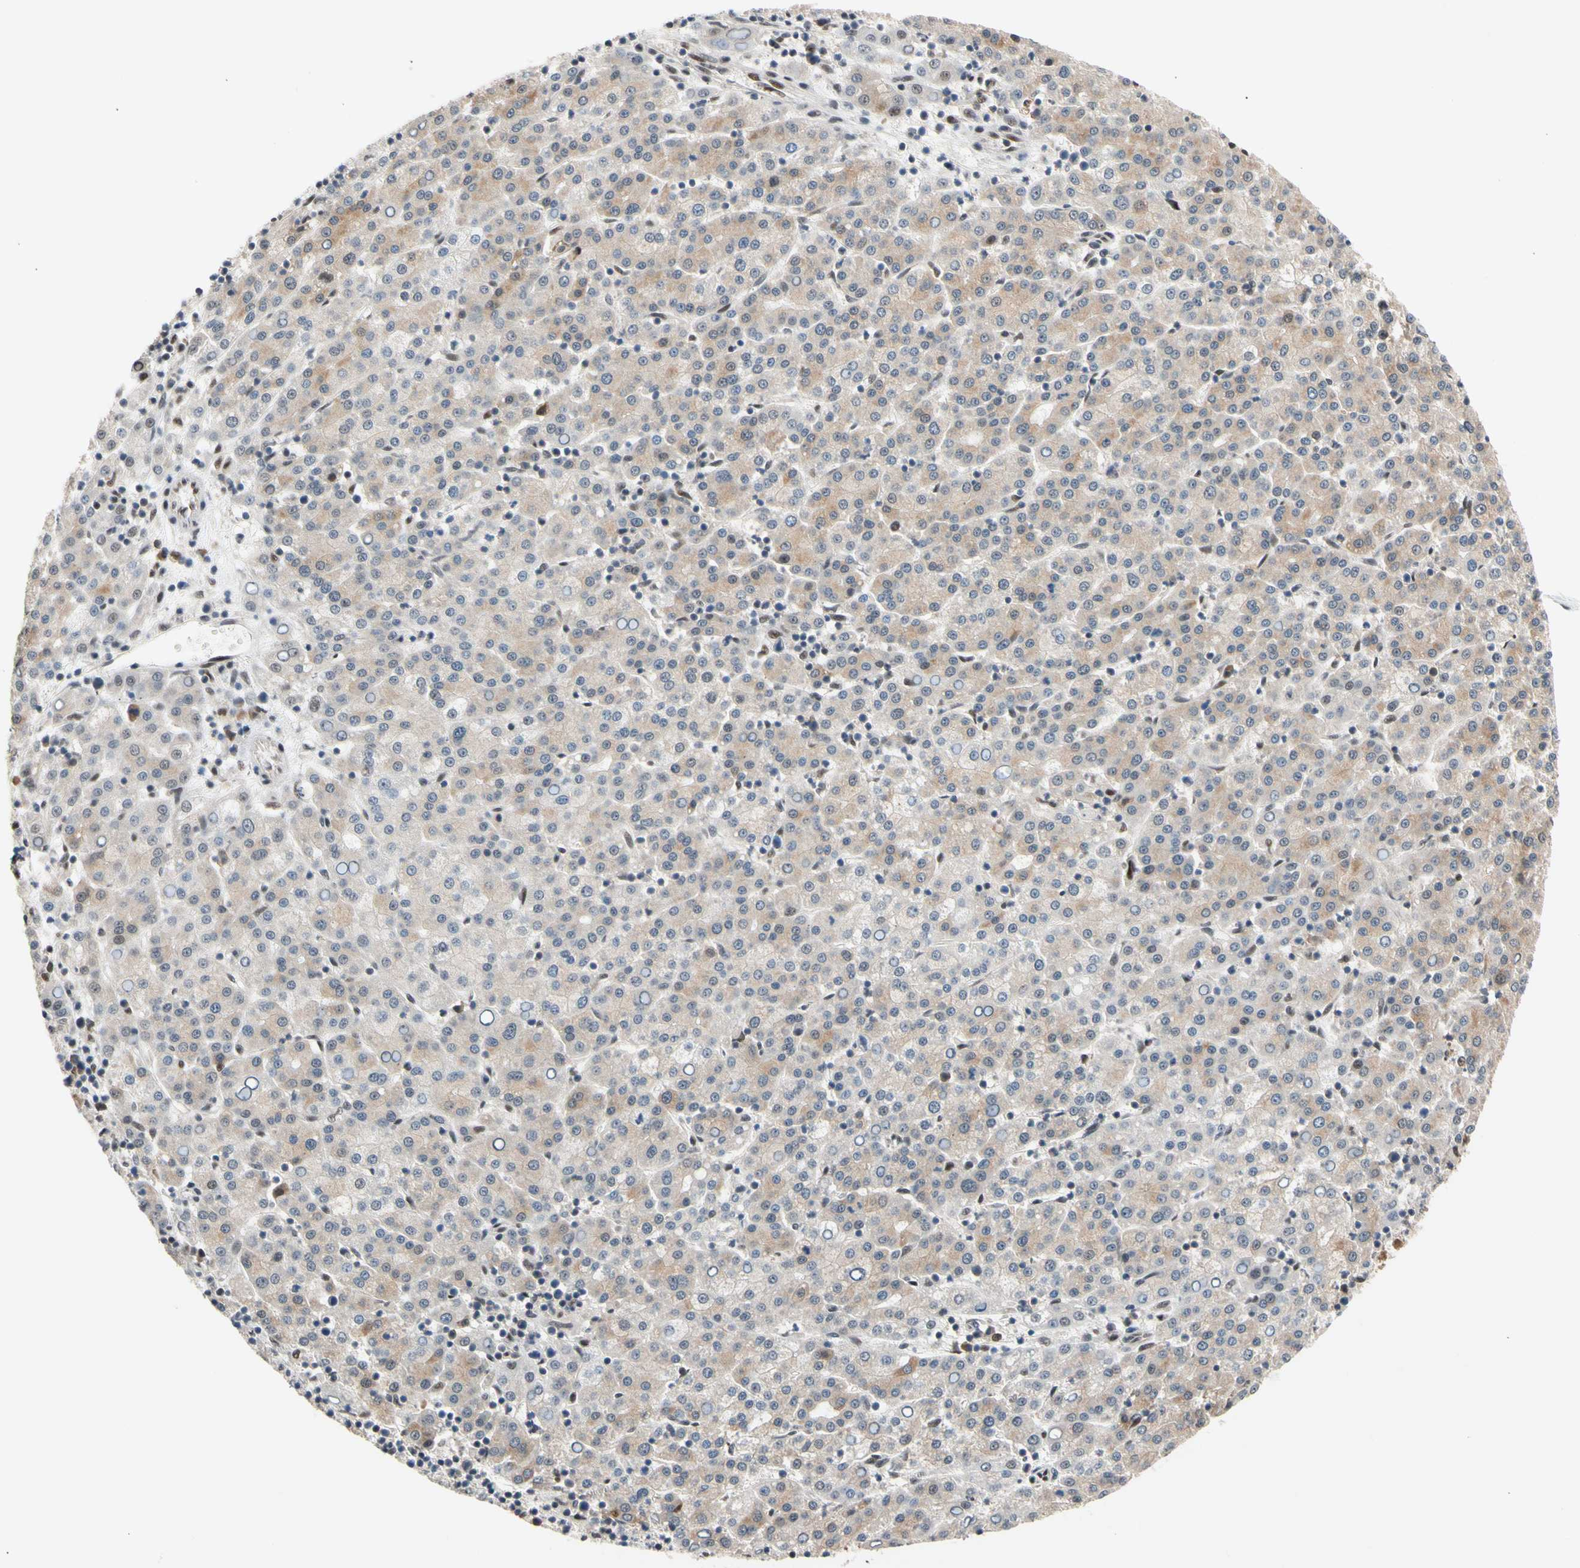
{"staining": {"intensity": "weak", "quantity": ">75%", "location": "cytoplasmic/membranous"}, "tissue": "liver cancer", "cell_type": "Tumor cells", "image_type": "cancer", "snomed": [{"axis": "morphology", "description": "Carcinoma, Hepatocellular, NOS"}, {"axis": "topography", "description": "Liver"}], "caption": "Brown immunohistochemical staining in human liver hepatocellular carcinoma demonstrates weak cytoplasmic/membranous positivity in approximately >75% of tumor cells.", "gene": "NGEF", "patient": {"sex": "female", "age": 58}}